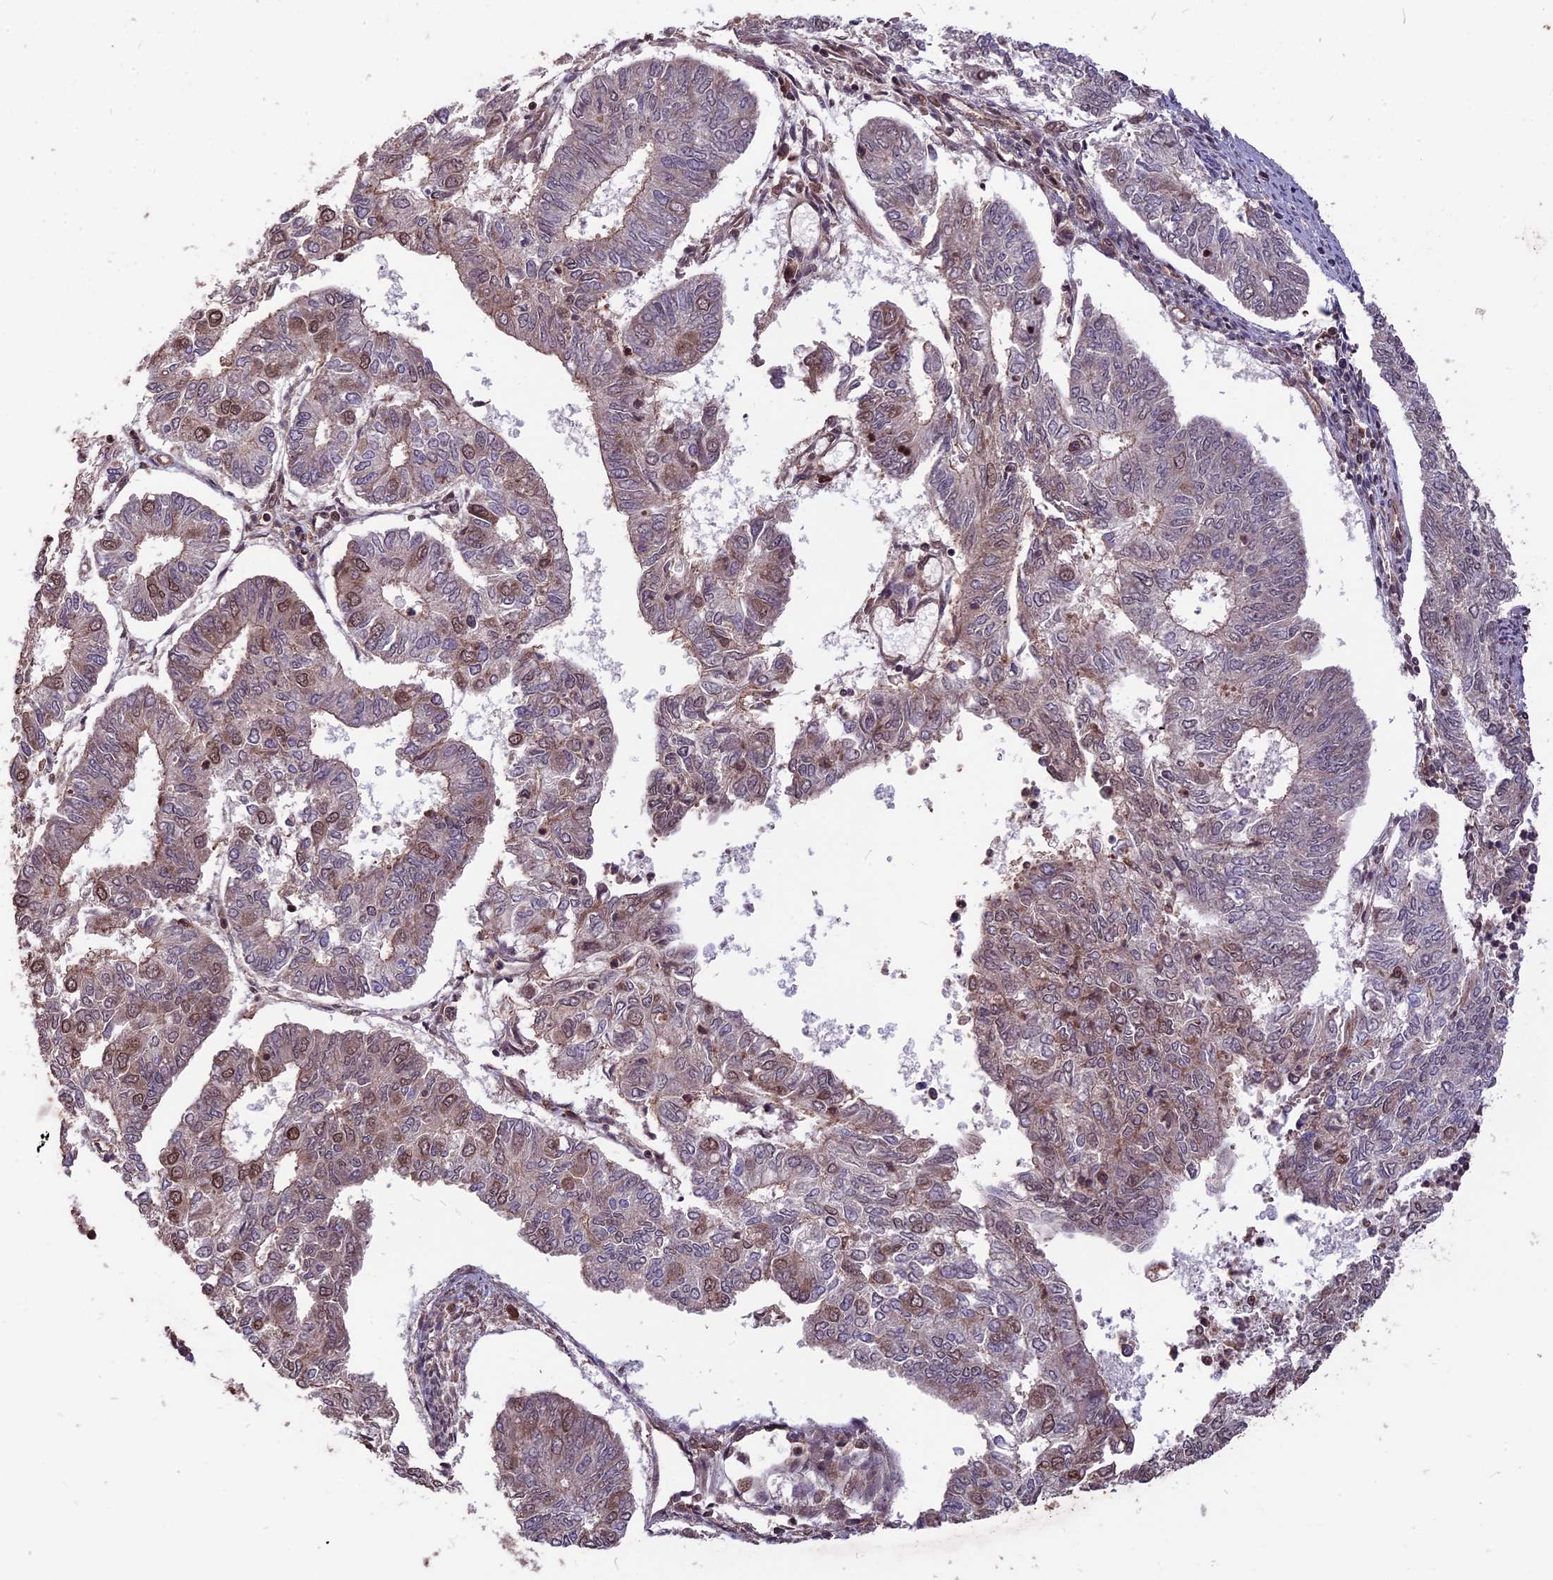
{"staining": {"intensity": "moderate", "quantity": "<25%", "location": "nuclear"}, "tissue": "endometrial cancer", "cell_type": "Tumor cells", "image_type": "cancer", "snomed": [{"axis": "morphology", "description": "Adenocarcinoma, NOS"}, {"axis": "topography", "description": "Endometrium"}], "caption": "Immunohistochemistry staining of adenocarcinoma (endometrial), which displays low levels of moderate nuclear positivity in approximately <25% of tumor cells indicating moderate nuclear protein staining. The staining was performed using DAB (brown) for protein detection and nuclei were counterstained in hematoxylin (blue).", "gene": "ZNF598", "patient": {"sex": "female", "age": 68}}